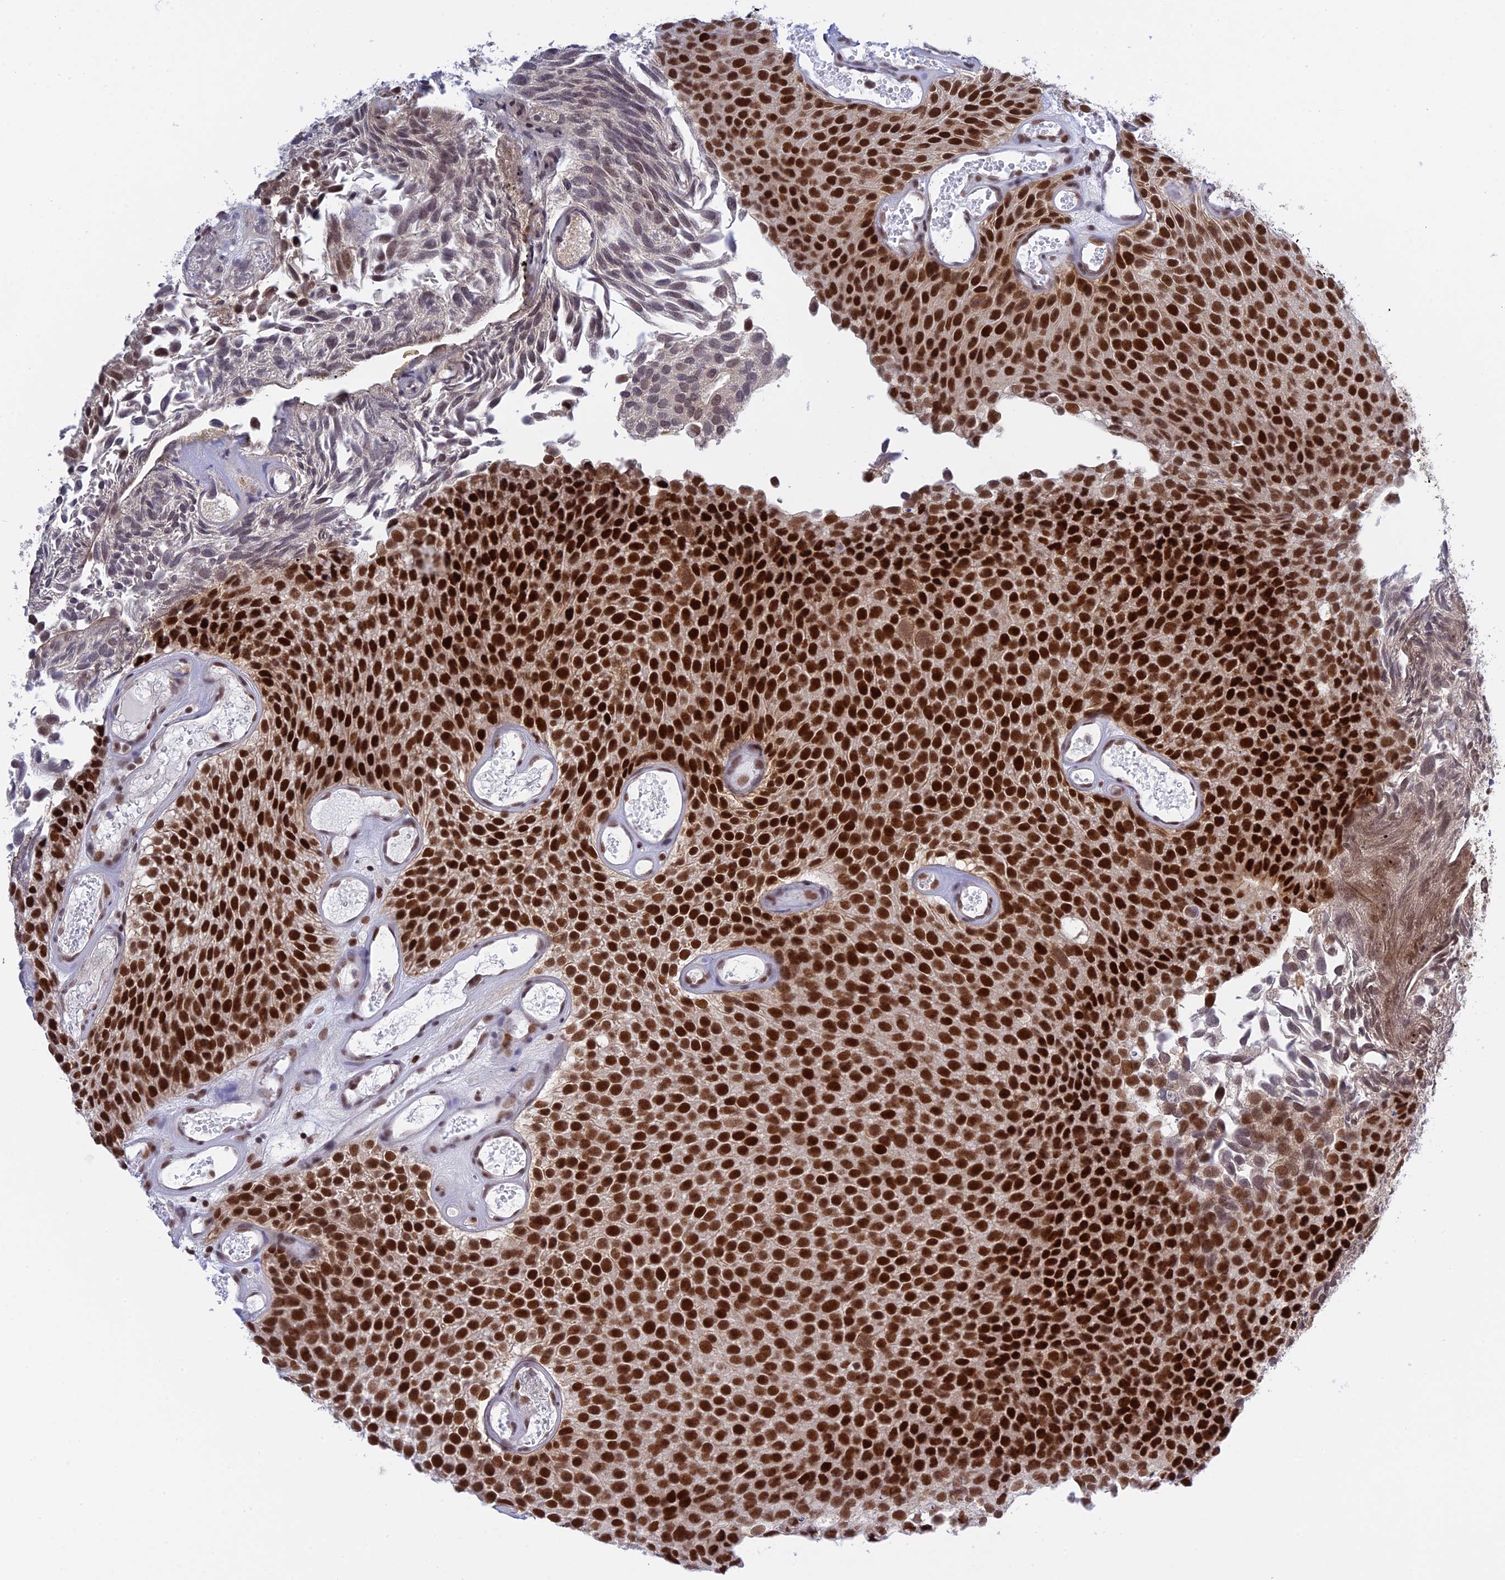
{"staining": {"intensity": "strong", "quantity": ">75%", "location": "nuclear"}, "tissue": "urothelial cancer", "cell_type": "Tumor cells", "image_type": "cancer", "snomed": [{"axis": "morphology", "description": "Urothelial carcinoma, Low grade"}, {"axis": "topography", "description": "Urinary bladder"}], "caption": "There is high levels of strong nuclear positivity in tumor cells of urothelial cancer, as demonstrated by immunohistochemical staining (brown color).", "gene": "TCEA1", "patient": {"sex": "male", "age": 89}}